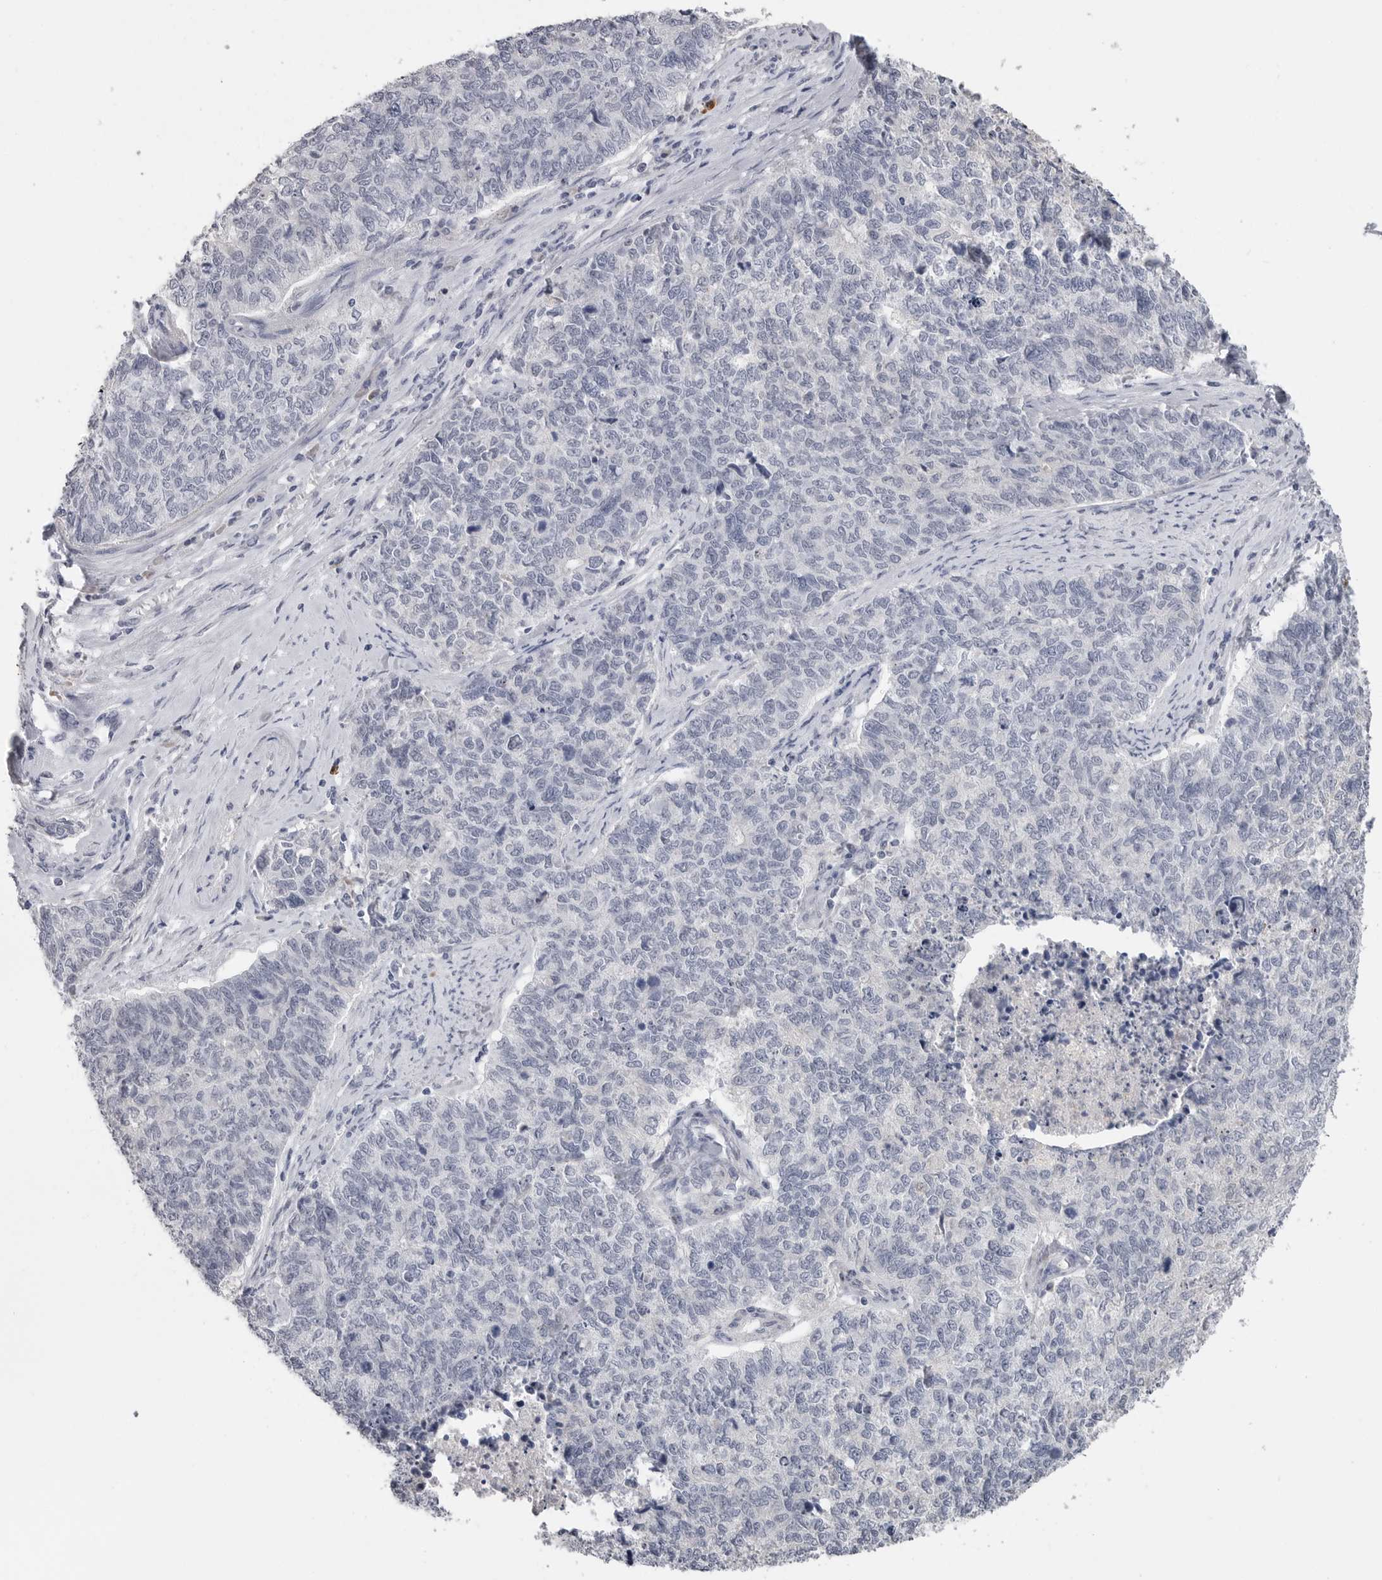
{"staining": {"intensity": "negative", "quantity": "none", "location": "none"}, "tissue": "cervical cancer", "cell_type": "Tumor cells", "image_type": "cancer", "snomed": [{"axis": "morphology", "description": "Squamous cell carcinoma, NOS"}, {"axis": "topography", "description": "Cervix"}], "caption": "A photomicrograph of human squamous cell carcinoma (cervical) is negative for staining in tumor cells.", "gene": "PLEKHF1", "patient": {"sex": "female", "age": 63}}